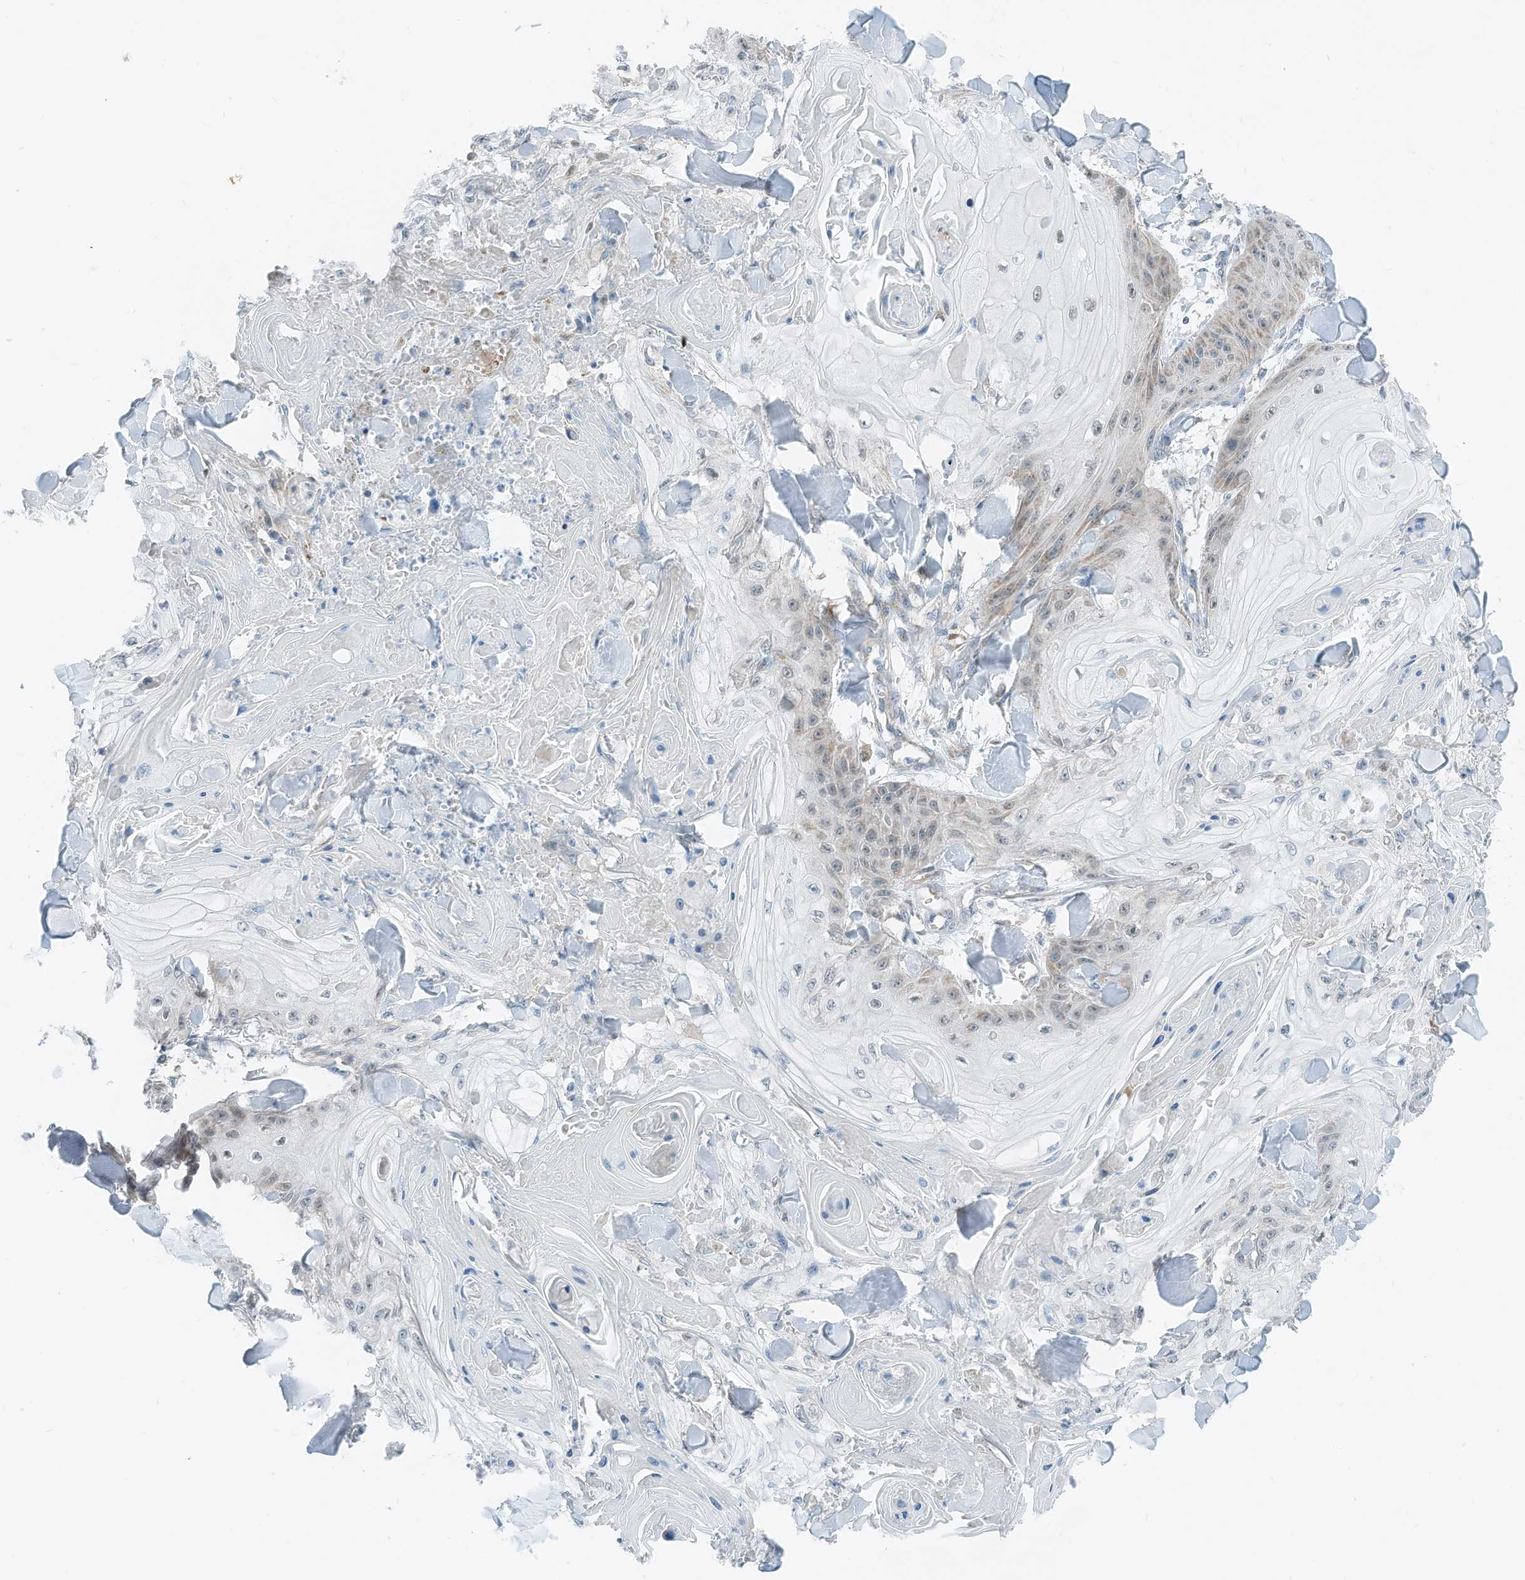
{"staining": {"intensity": "weak", "quantity": "<25%", "location": "cytoplasmic/membranous"}, "tissue": "skin cancer", "cell_type": "Tumor cells", "image_type": "cancer", "snomed": [{"axis": "morphology", "description": "Squamous cell carcinoma, NOS"}, {"axis": "topography", "description": "Skin"}], "caption": "Squamous cell carcinoma (skin) was stained to show a protein in brown. There is no significant positivity in tumor cells.", "gene": "RMND1", "patient": {"sex": "male", "age": 74}}